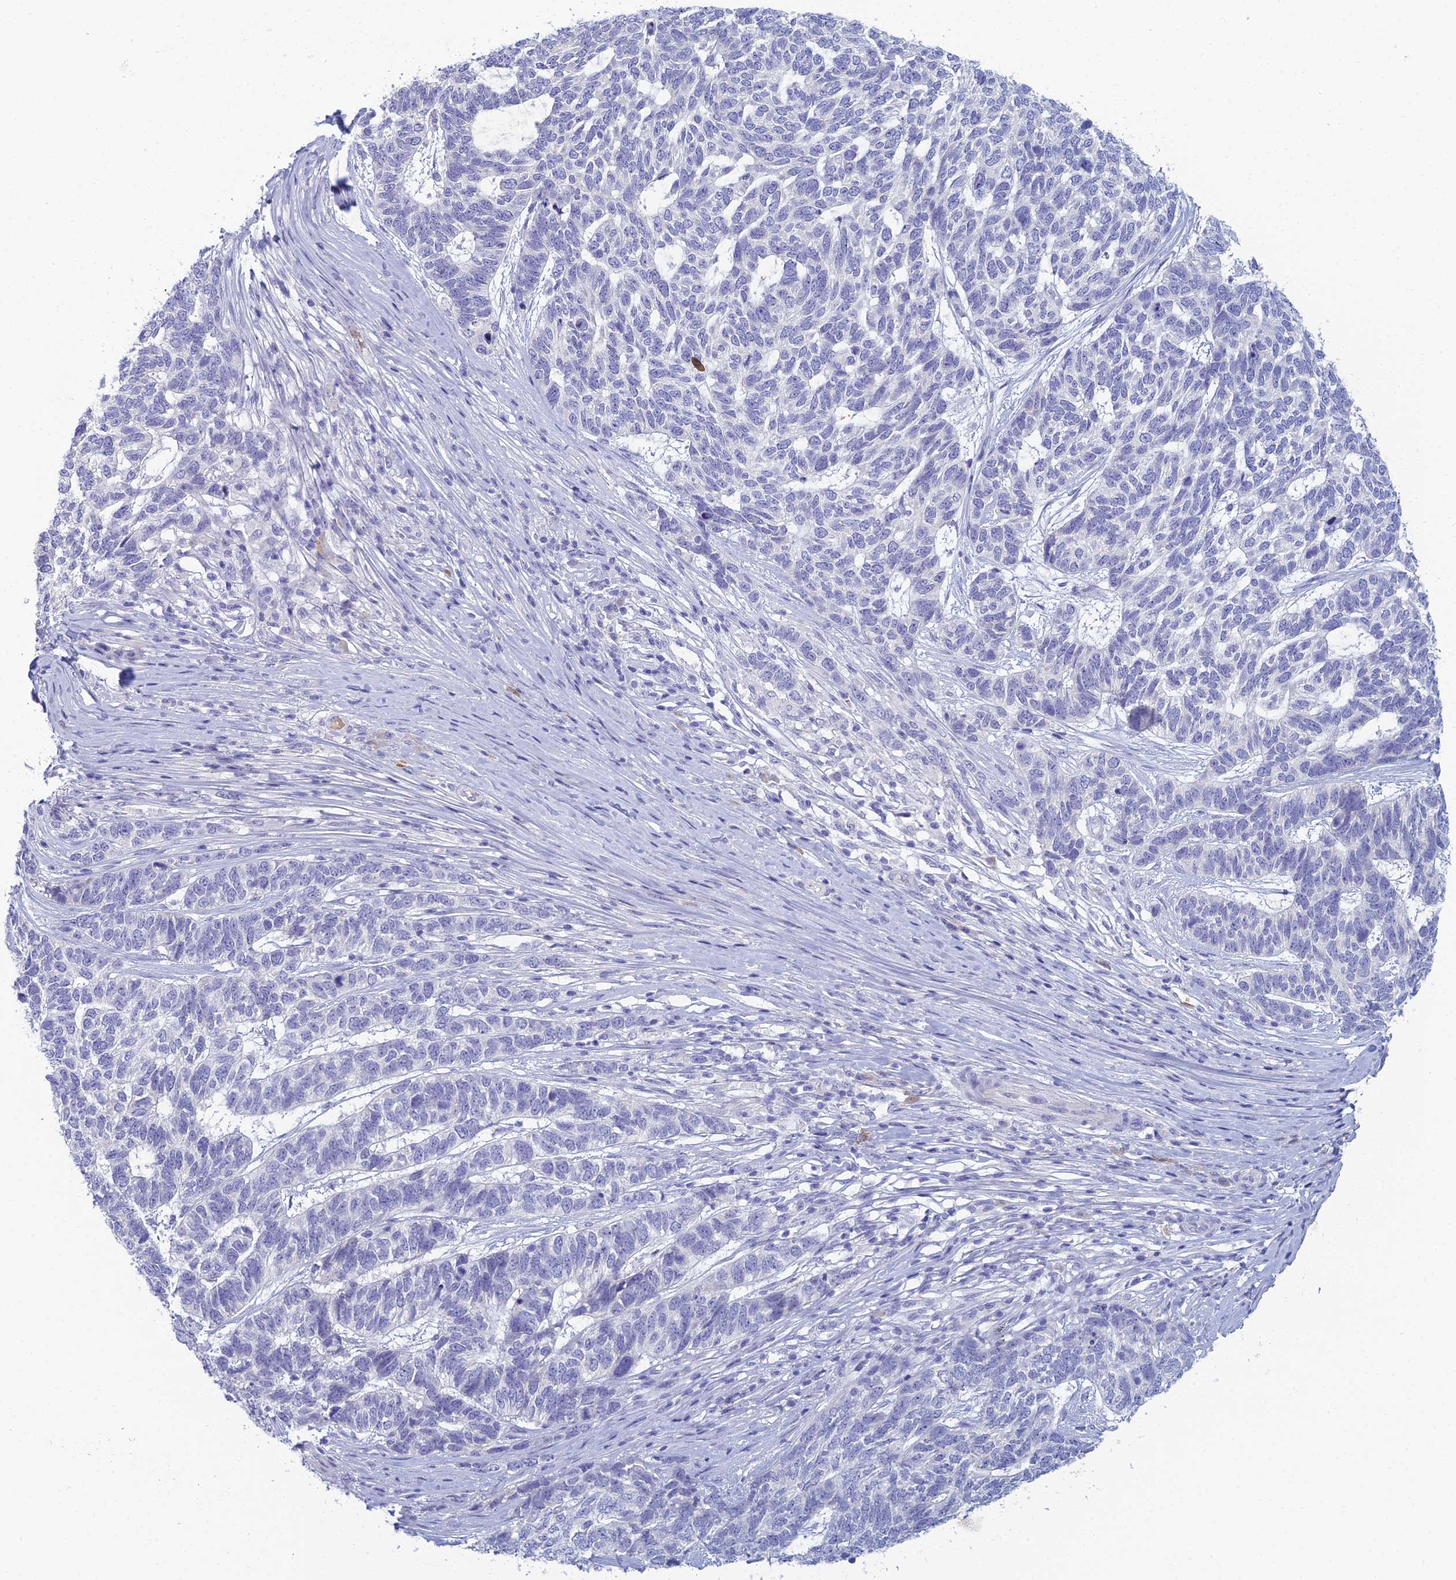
{"staining": {"intensity": "negative", "quantity": "none", "location": "none"}, "tissue": "skin cancer", "cell_type": "Tumor cells", "image_type": "cancer", "snomed": [{"axis": "morphology", "description": "Basal cell carcinoma"}, {"axis": "topography", "description": "Skin"}], "caption": "High power microscopy image of an immunohistochemistry (IHC) histopathology image of skin cancer, revealing no significant expression in tumor cells.", "gene": "MUC13", "patient": {"sex": "female", "age": 65}}